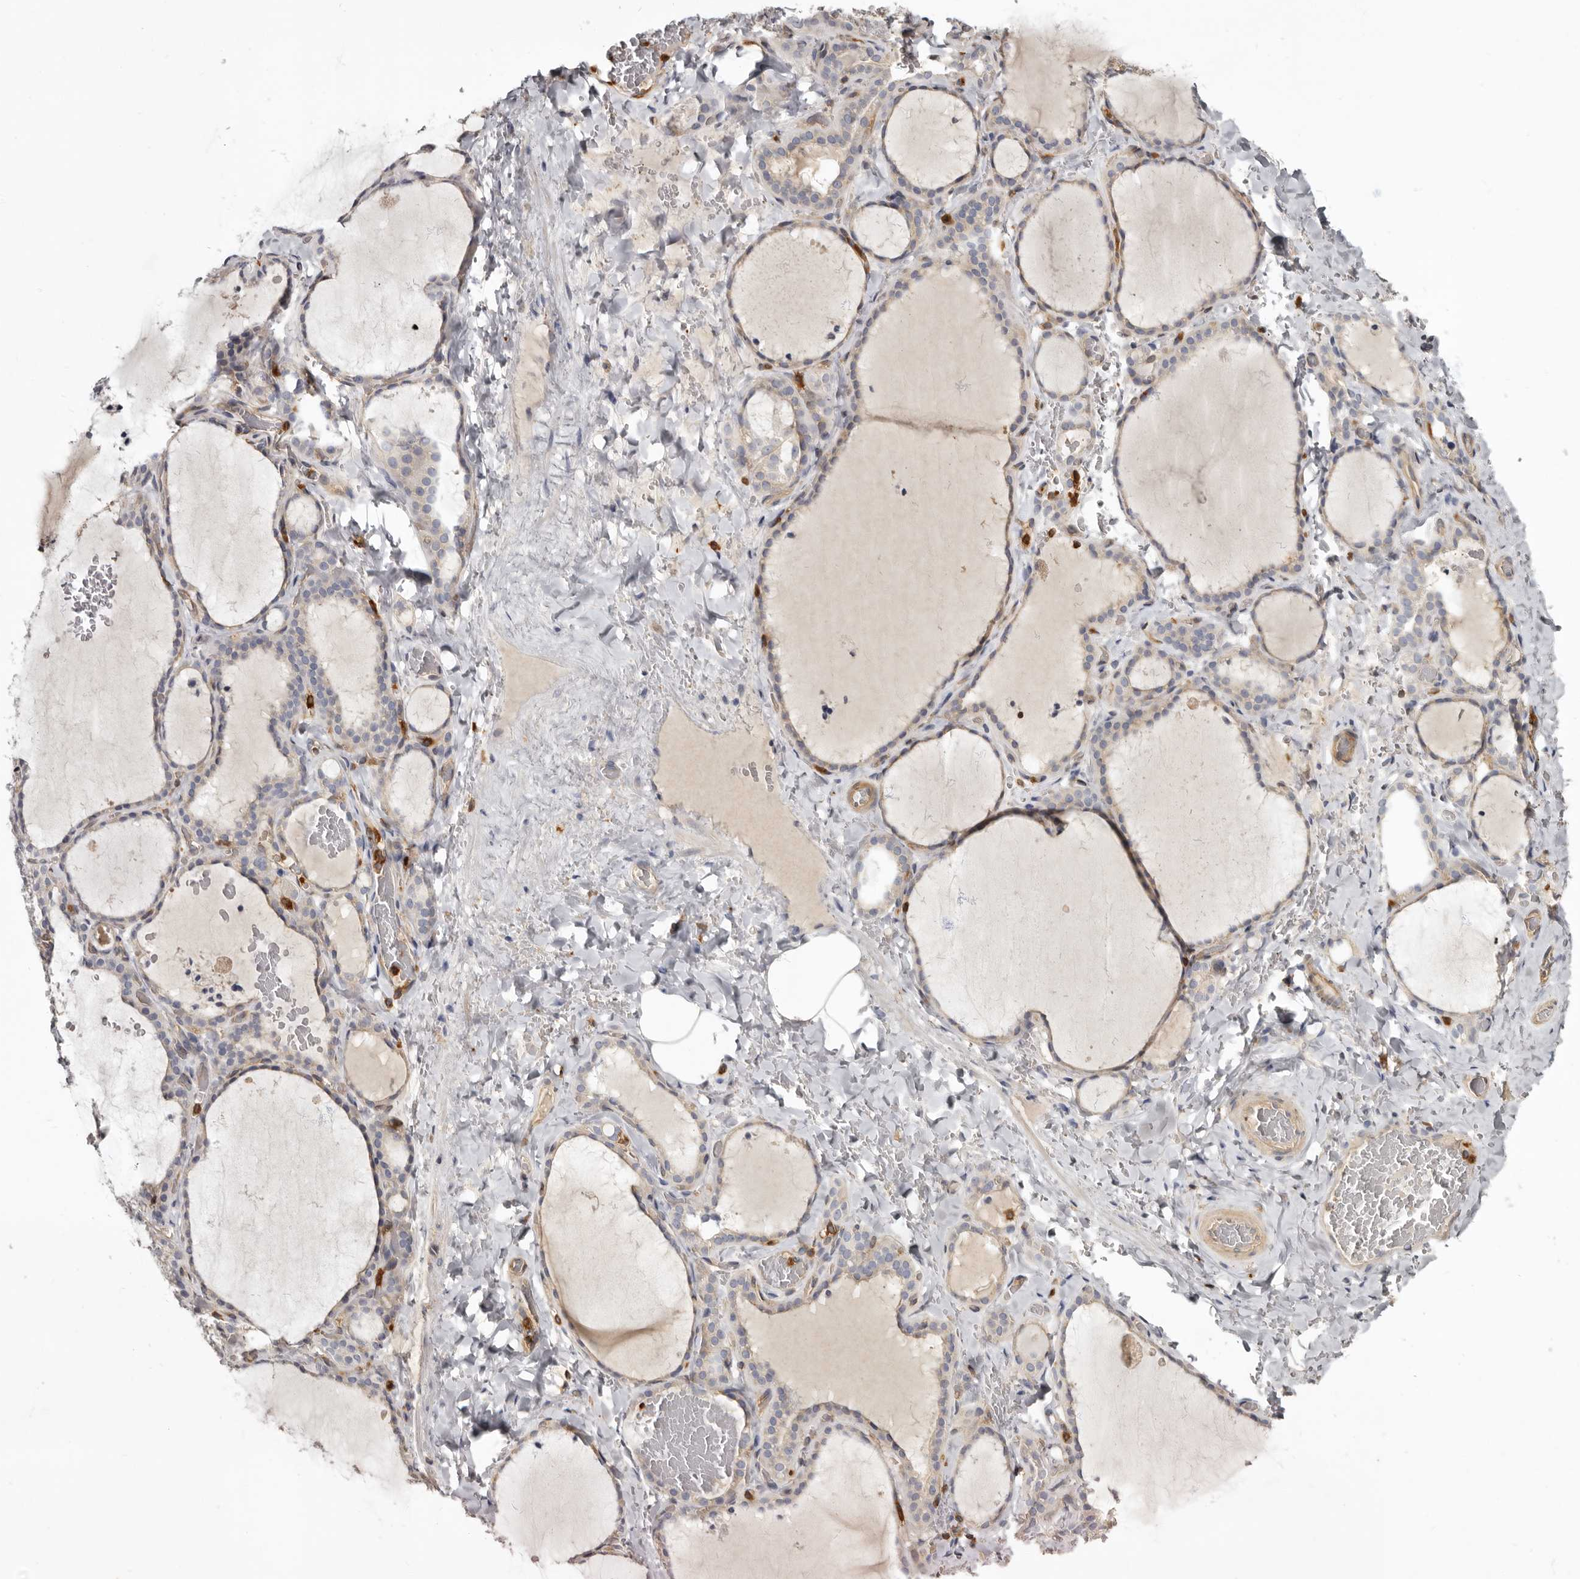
{"staining": {"intensity": "negative", "quantity": "none", "location": "none"}, "tissue": "thyroid gland", "cell_type": "Glandular cells", "image_type": "normal", "snomed": [{"axis": "morphology", "description": "Normal tissue, NOS"}, {"axis": "topography", "description": "Thyroid gland"}], "caption": "Immunohistochemistry image of benign human thyroid gland stained for a protein (brown), which reveals no expression in glandular cells.", "gene": "CBL", "patient": {"sex": "female", "age": 22}}